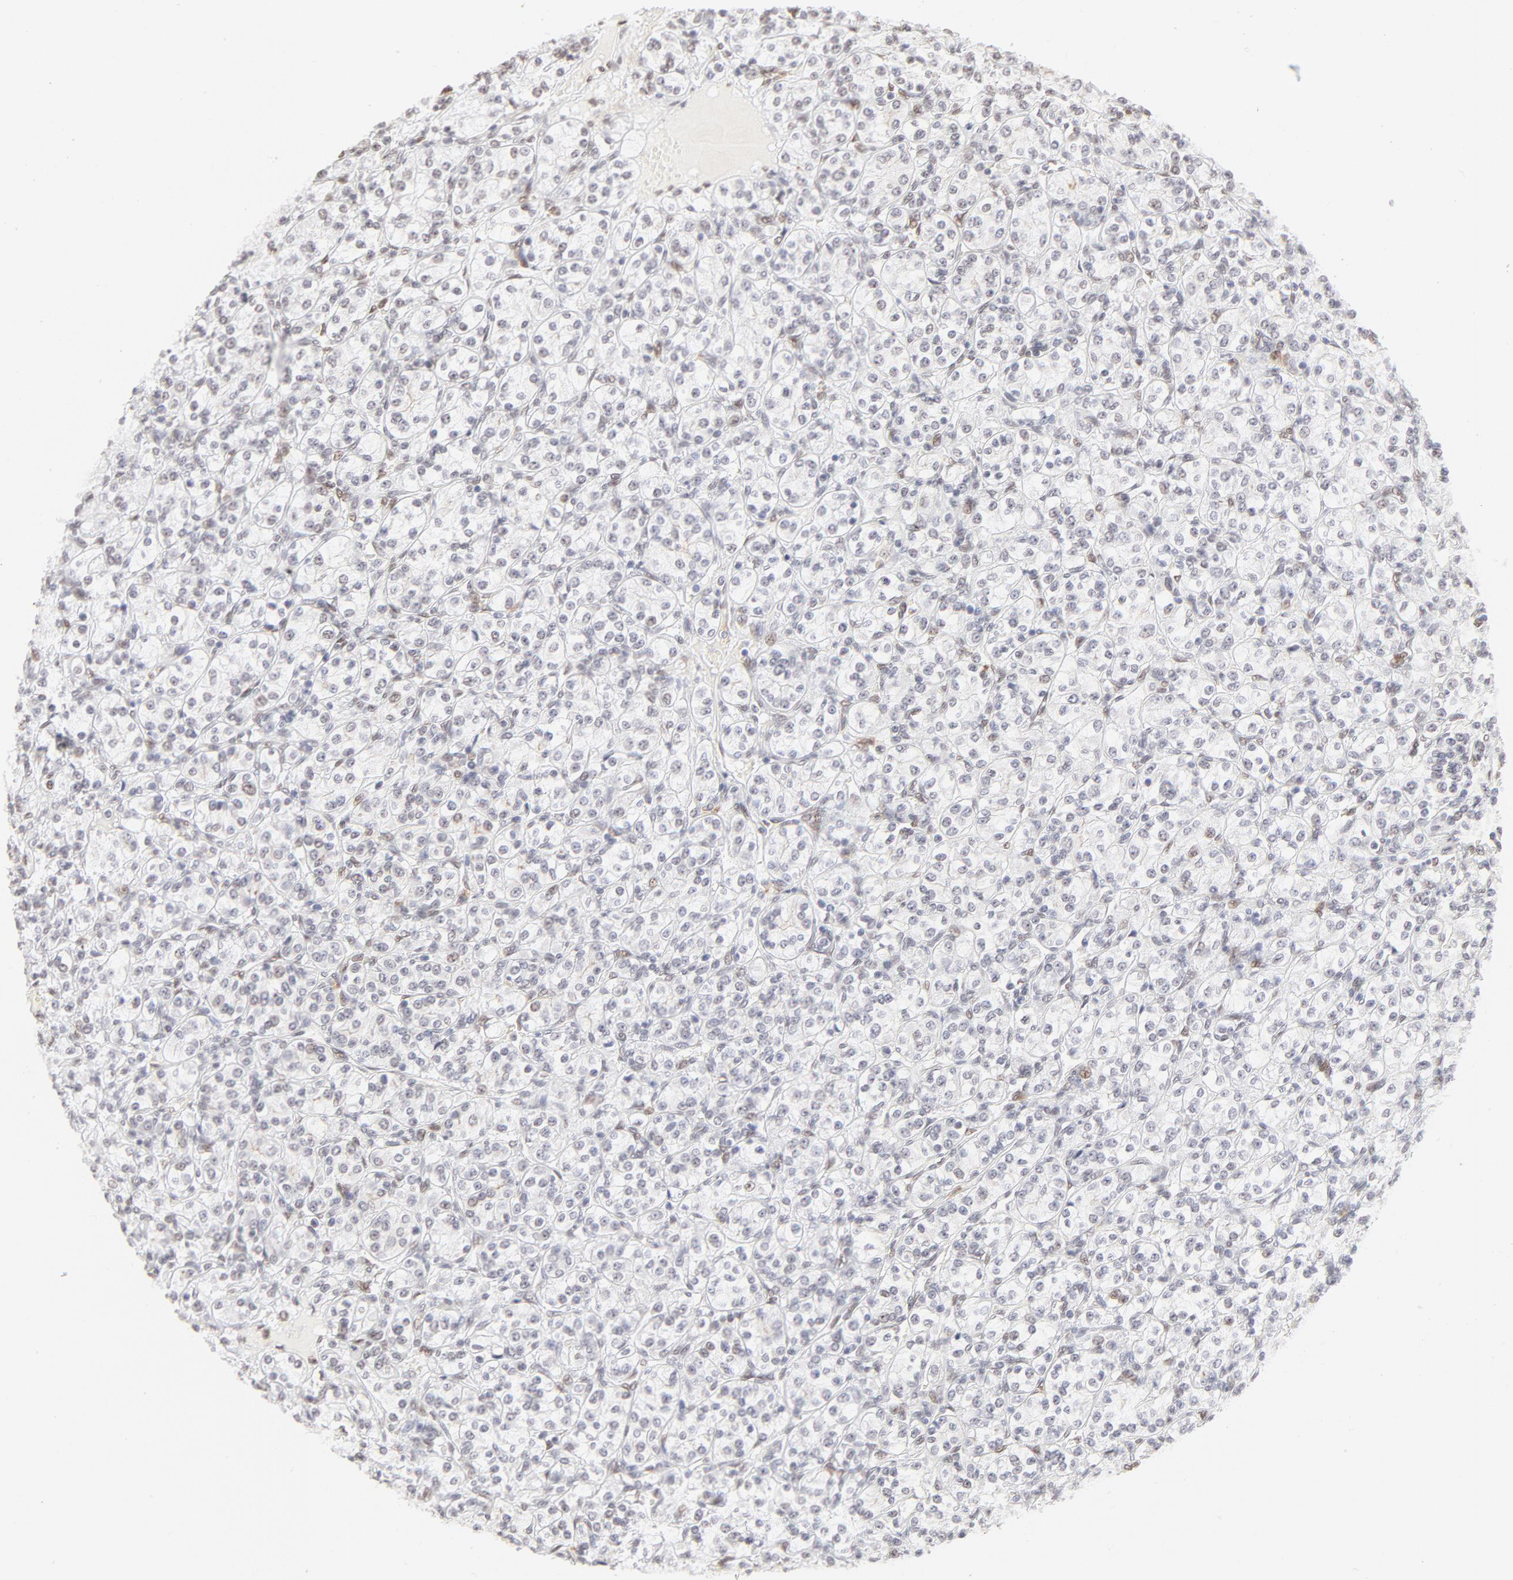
{"staining": {"intensity": "weak", "quantity": "<25%", "location": "nuclear"}, "tissue": "renal cancer", "cell_type": "Tumor cells", "image_type": "cancer", "snomed": [{"axis": "morphology", "description": "Adenocarcinoma, NOS"}, {"axis": "topography", "description": "Kidney"}], "caption": "The IHC photomicrograph has no significant expression in tumor cells of renal adenocarcinoma tissue.", "gene": "PBX1", "patient": {"sex": "male", "age": 77}}